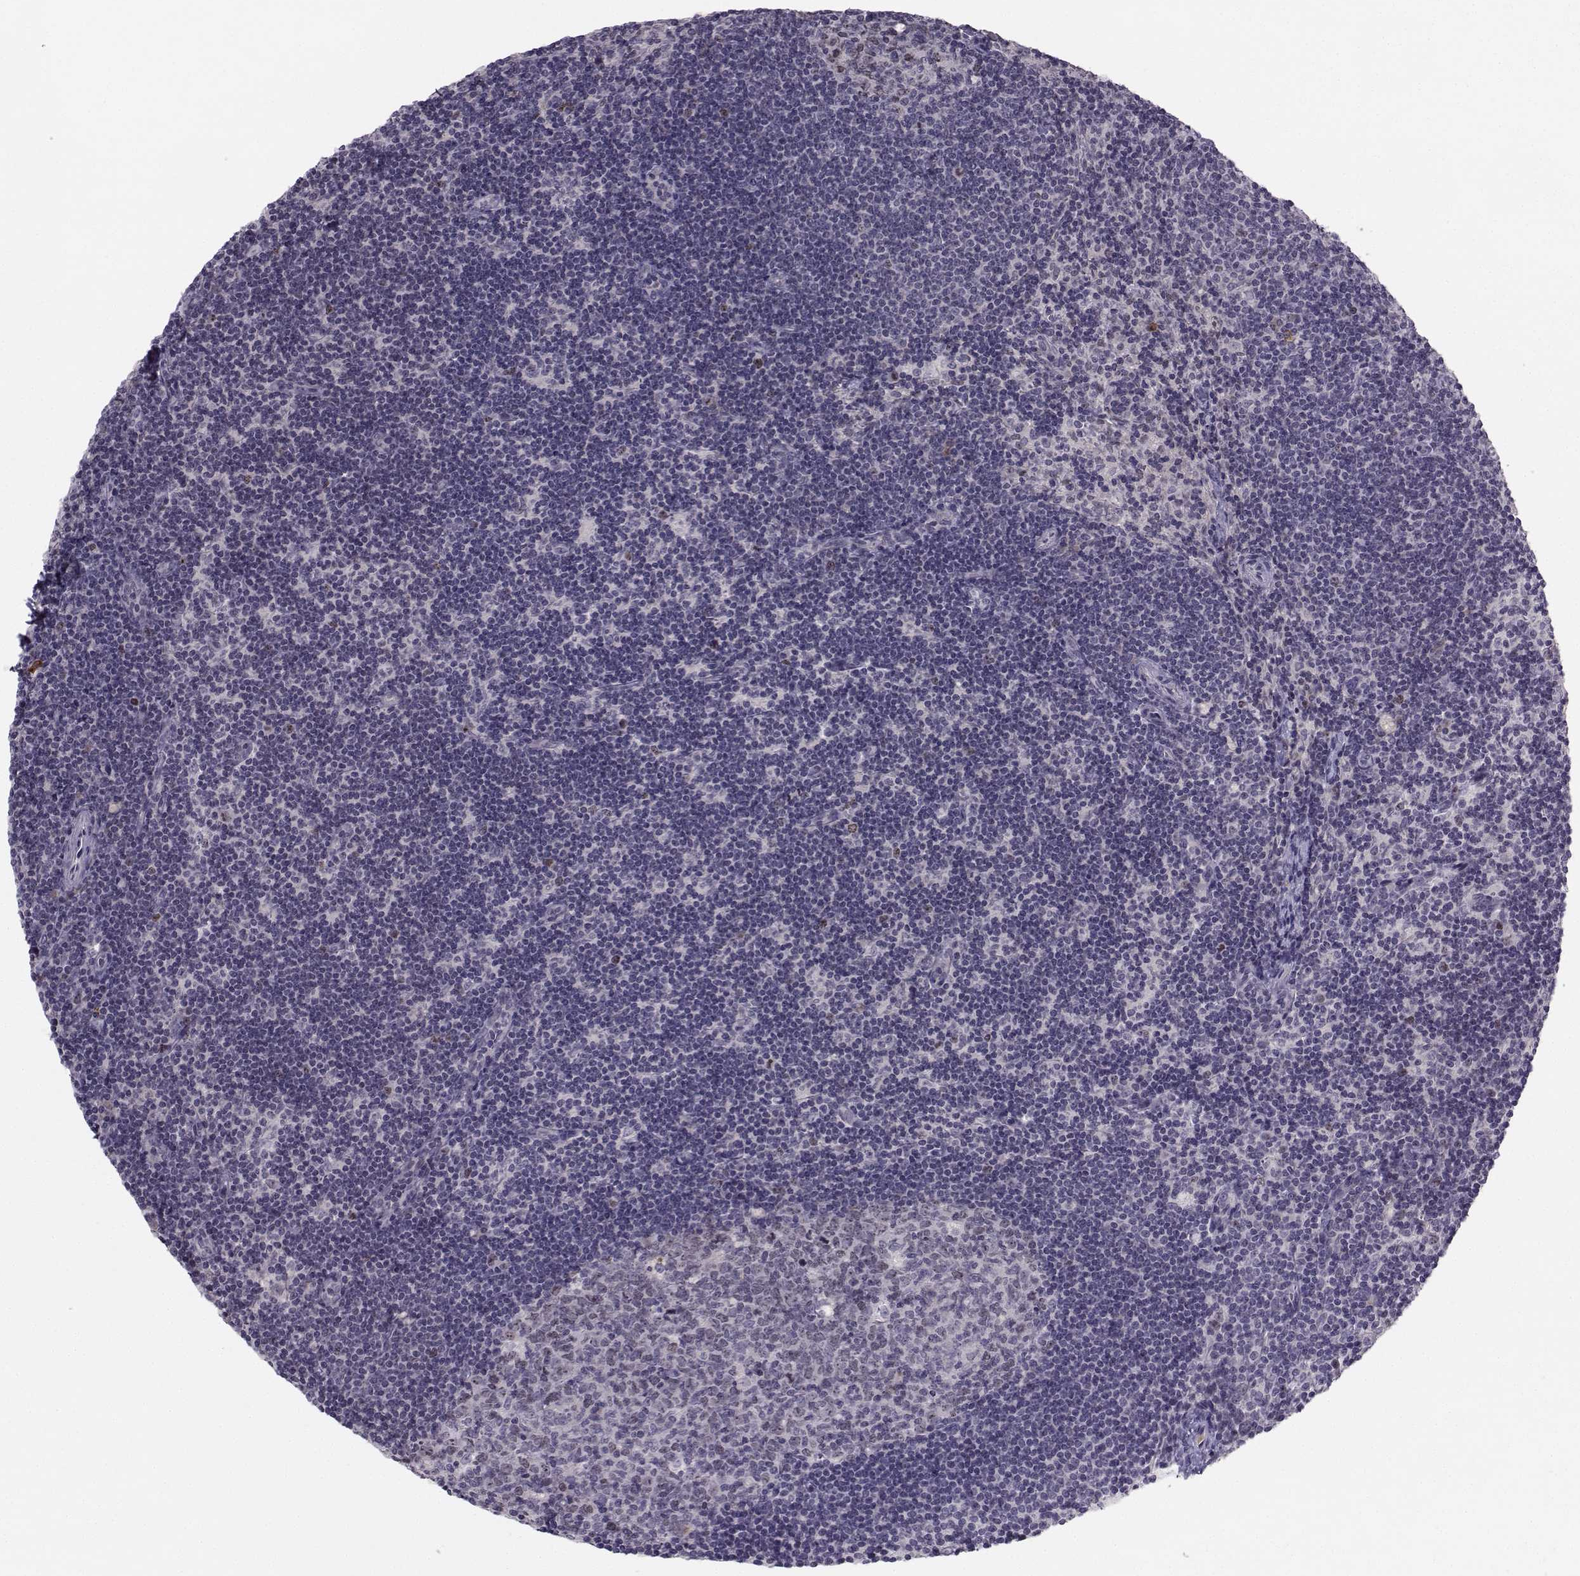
{"staining": {"intensity": "negative", "quantity": "none", "location": "none"}, "tissue": "lymph node", "cell_type": "Germinal center cells", "image_type": "normal", "snomed": [{"axis": "morphology", "description": "Normal tissue, NOS"}, {"axis": "topography", "description": "Lymph node"}], "caption": "High magnification brightfield microscopy of normal lymph node stained with DAB (3,3'-diaminobenzidine) (brown) and counterstained with hematoxylin (blue): germinal center cells show no significant staining. (Stains: DAB immunohistochemistry (IHC) with hematoxylin counter stain, Microscopy: brightfield microscopy at high magnification).", "gene": "LRP8", "patient": {"sex": "female", "age": 34}}